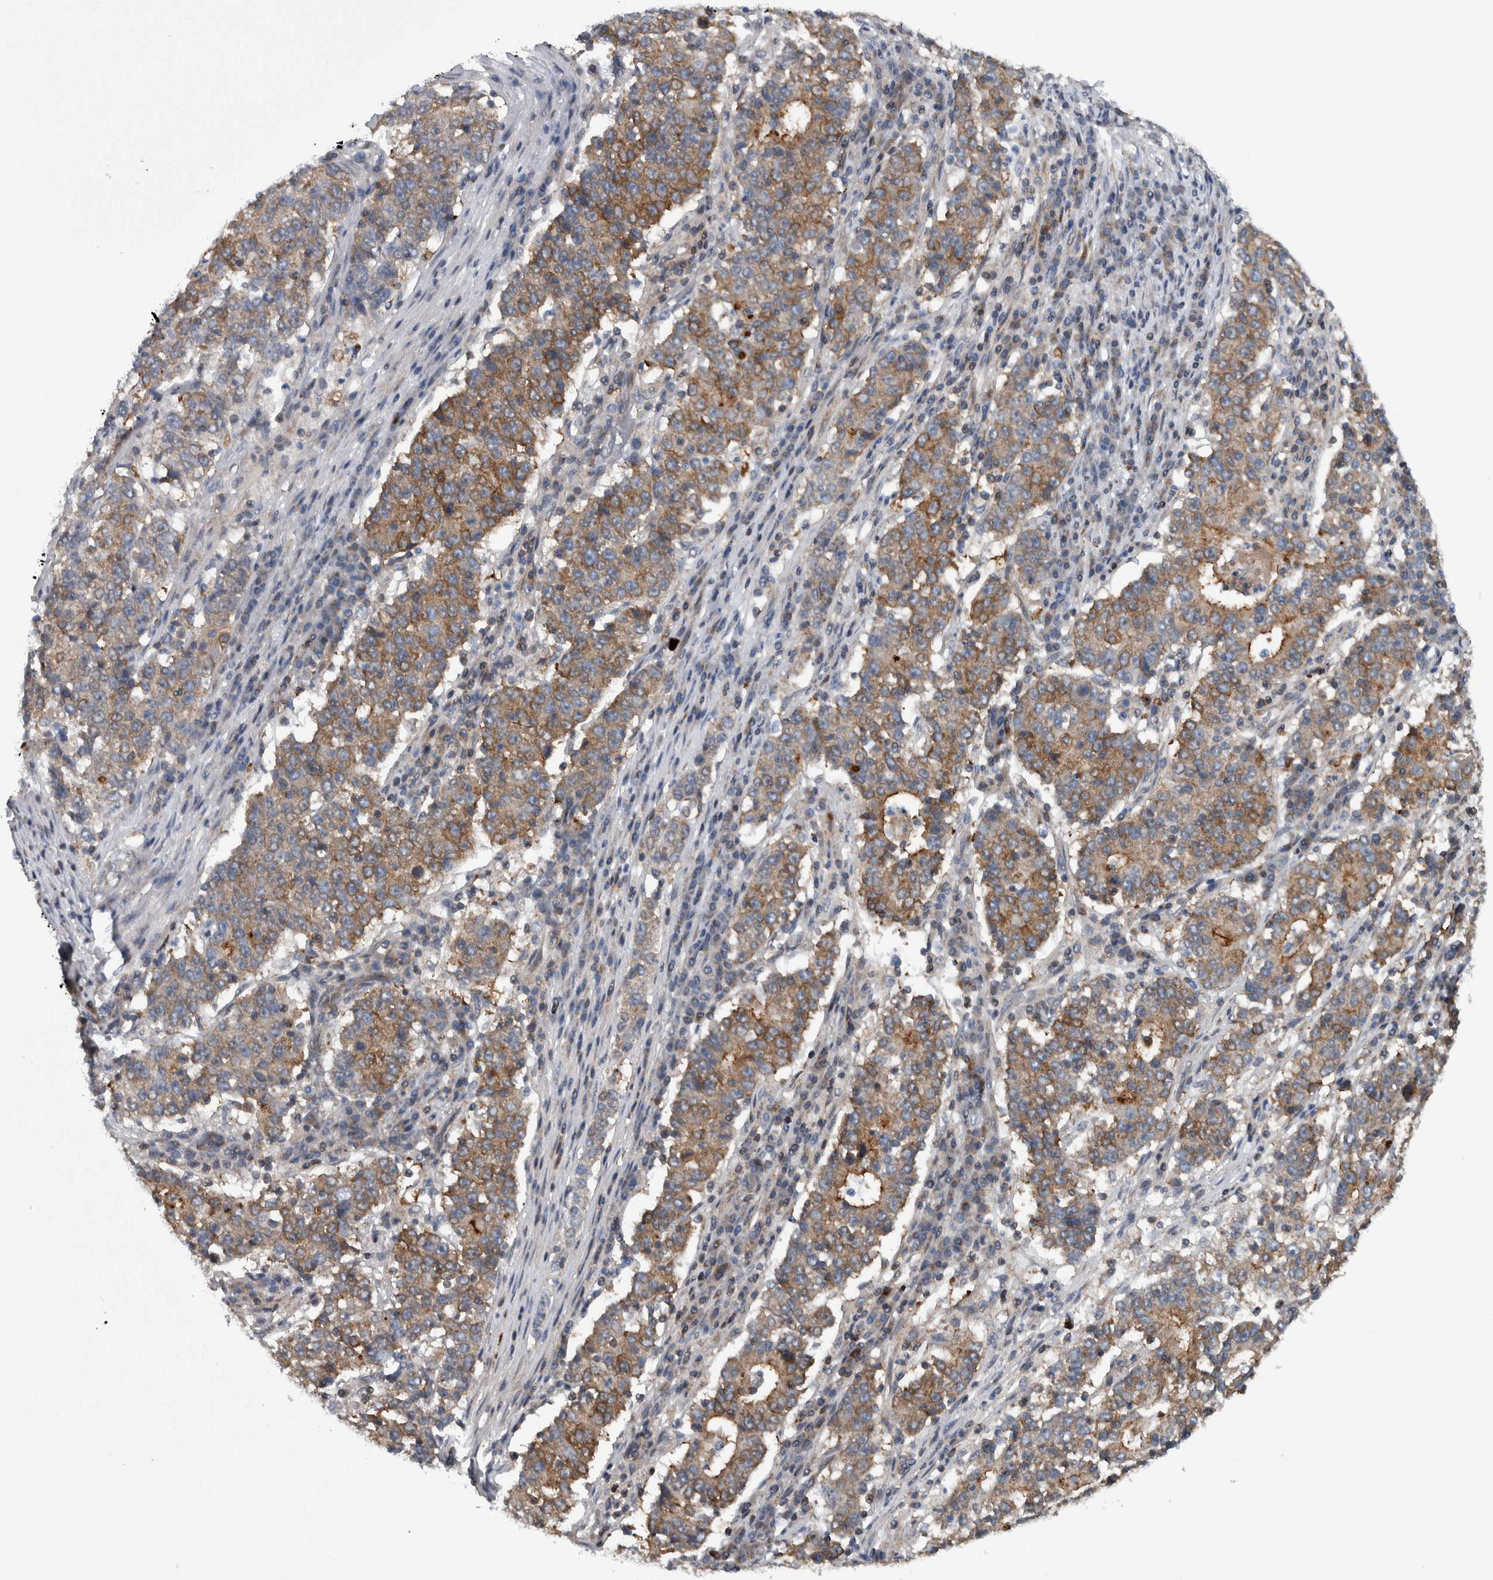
{"staining": {"intensity": "moderate", "quantity": ">75%", "location": "cytoplasmic/membranous"}, "tissue": "stomach cancer", "cell_type": "Tumor cells", "image_type": "cancer", "snomed": [{"axis": "morphology", "description": "Adenocarcinoma, NOS"}, {"axis": "topography", "description": "Stomach"}], "caption": "Human stomach adenocarcinoma stained for a protein (brown) shows moderate cytoplasmic/membranous positive positivity in approximately >75% of tumor cells.", "gene": "BAIAP2L1", "patient": {"sex": "male", "age": 59}}